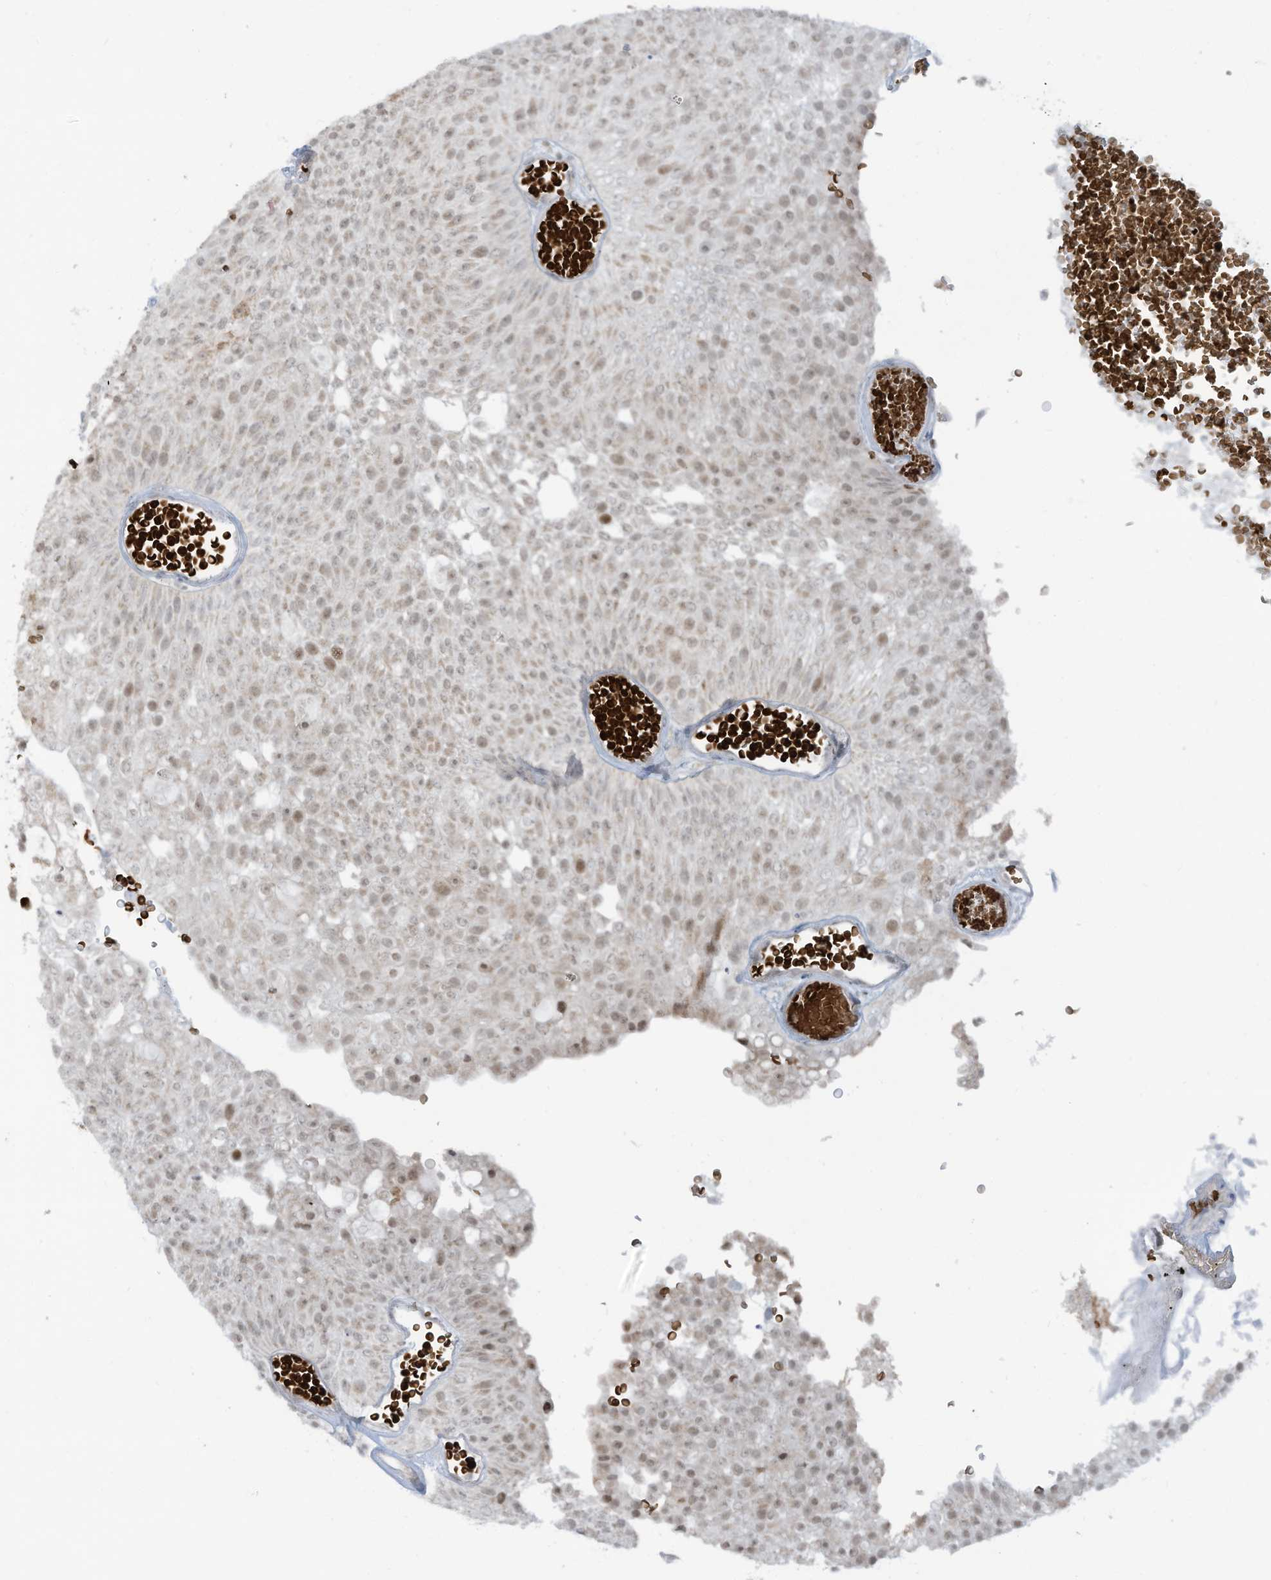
{"staining": {"intensity": "weak", "quantity": ">75%", "location": "nuclear"}, "tissue": "urothelial cancer", "cell_type": "Tumor cells", "image_type": "cancer", "snomed": [{"axis": "morphology", "description": "Urothelial carcinoma, Low grade"}, {"axis": "topography", "description": "Urinary bladder"}], "caption": "This micrograph displays immunohistochemistry staining of human urothelial cancer, with low weak nuclear staining in approximately >75% of tumor cells.", "gene": "ECT2L", "patient": {"sex": "male", "age": 78}}